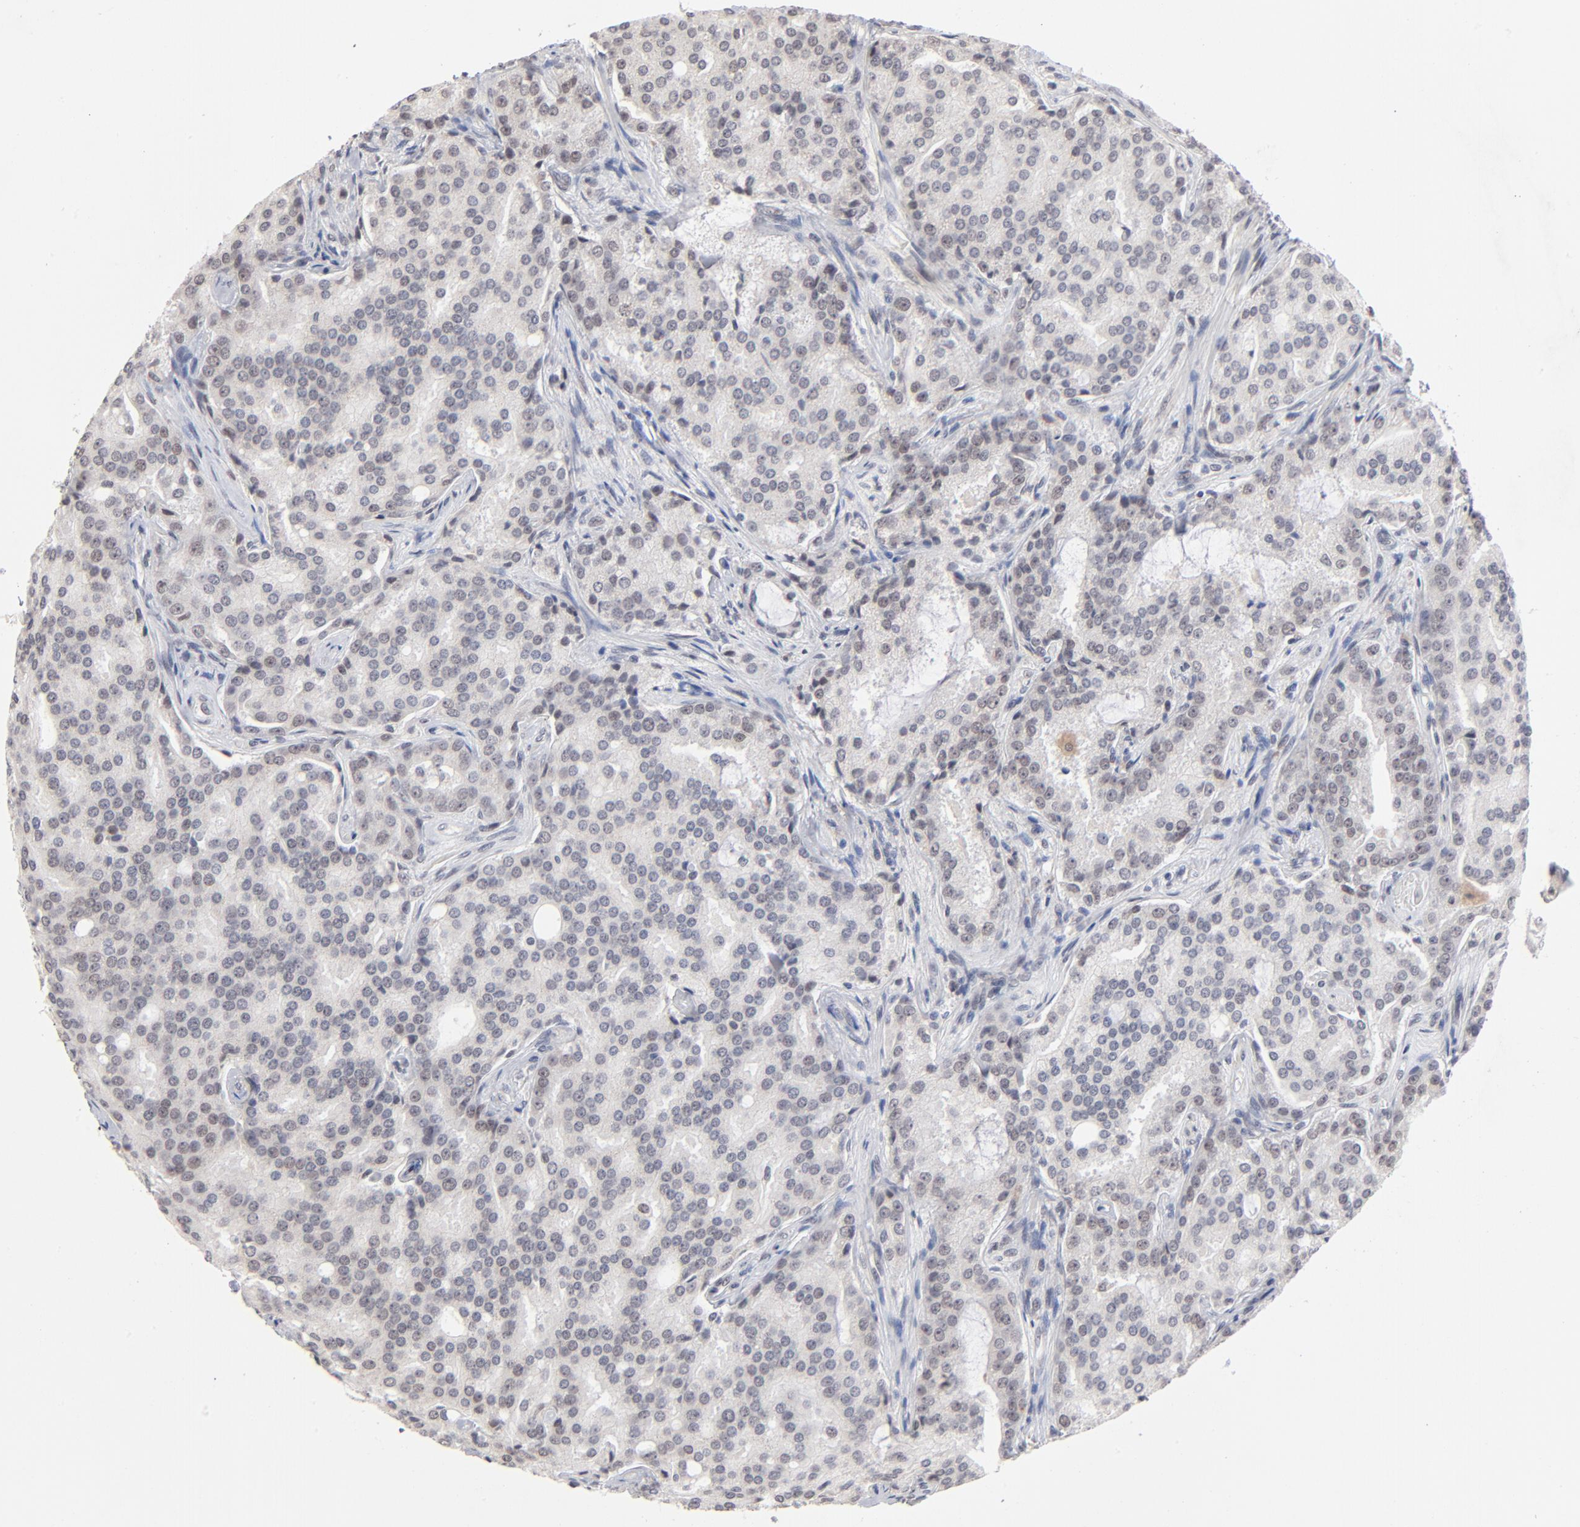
{"staining": {"intensity": "negative", "quantity": "none", "location": "none"}, "tissue": "prostate cancer", "cell_type": "Tumor cells", "image_type": "cancer", "snomed": [{"axis": "morphology", "description": "Adenocarcinoma, High grade"}, {"axis": "topography", "description": "Prostate"}], "caption": "Prostate cancer (high-grade adenocarcinoma) stained for a protein using immunohistochemistry (IHC) reveals no staining tumor cells.", "gene": "MBIP", "patient": {"sex": "male", "age": 72}}